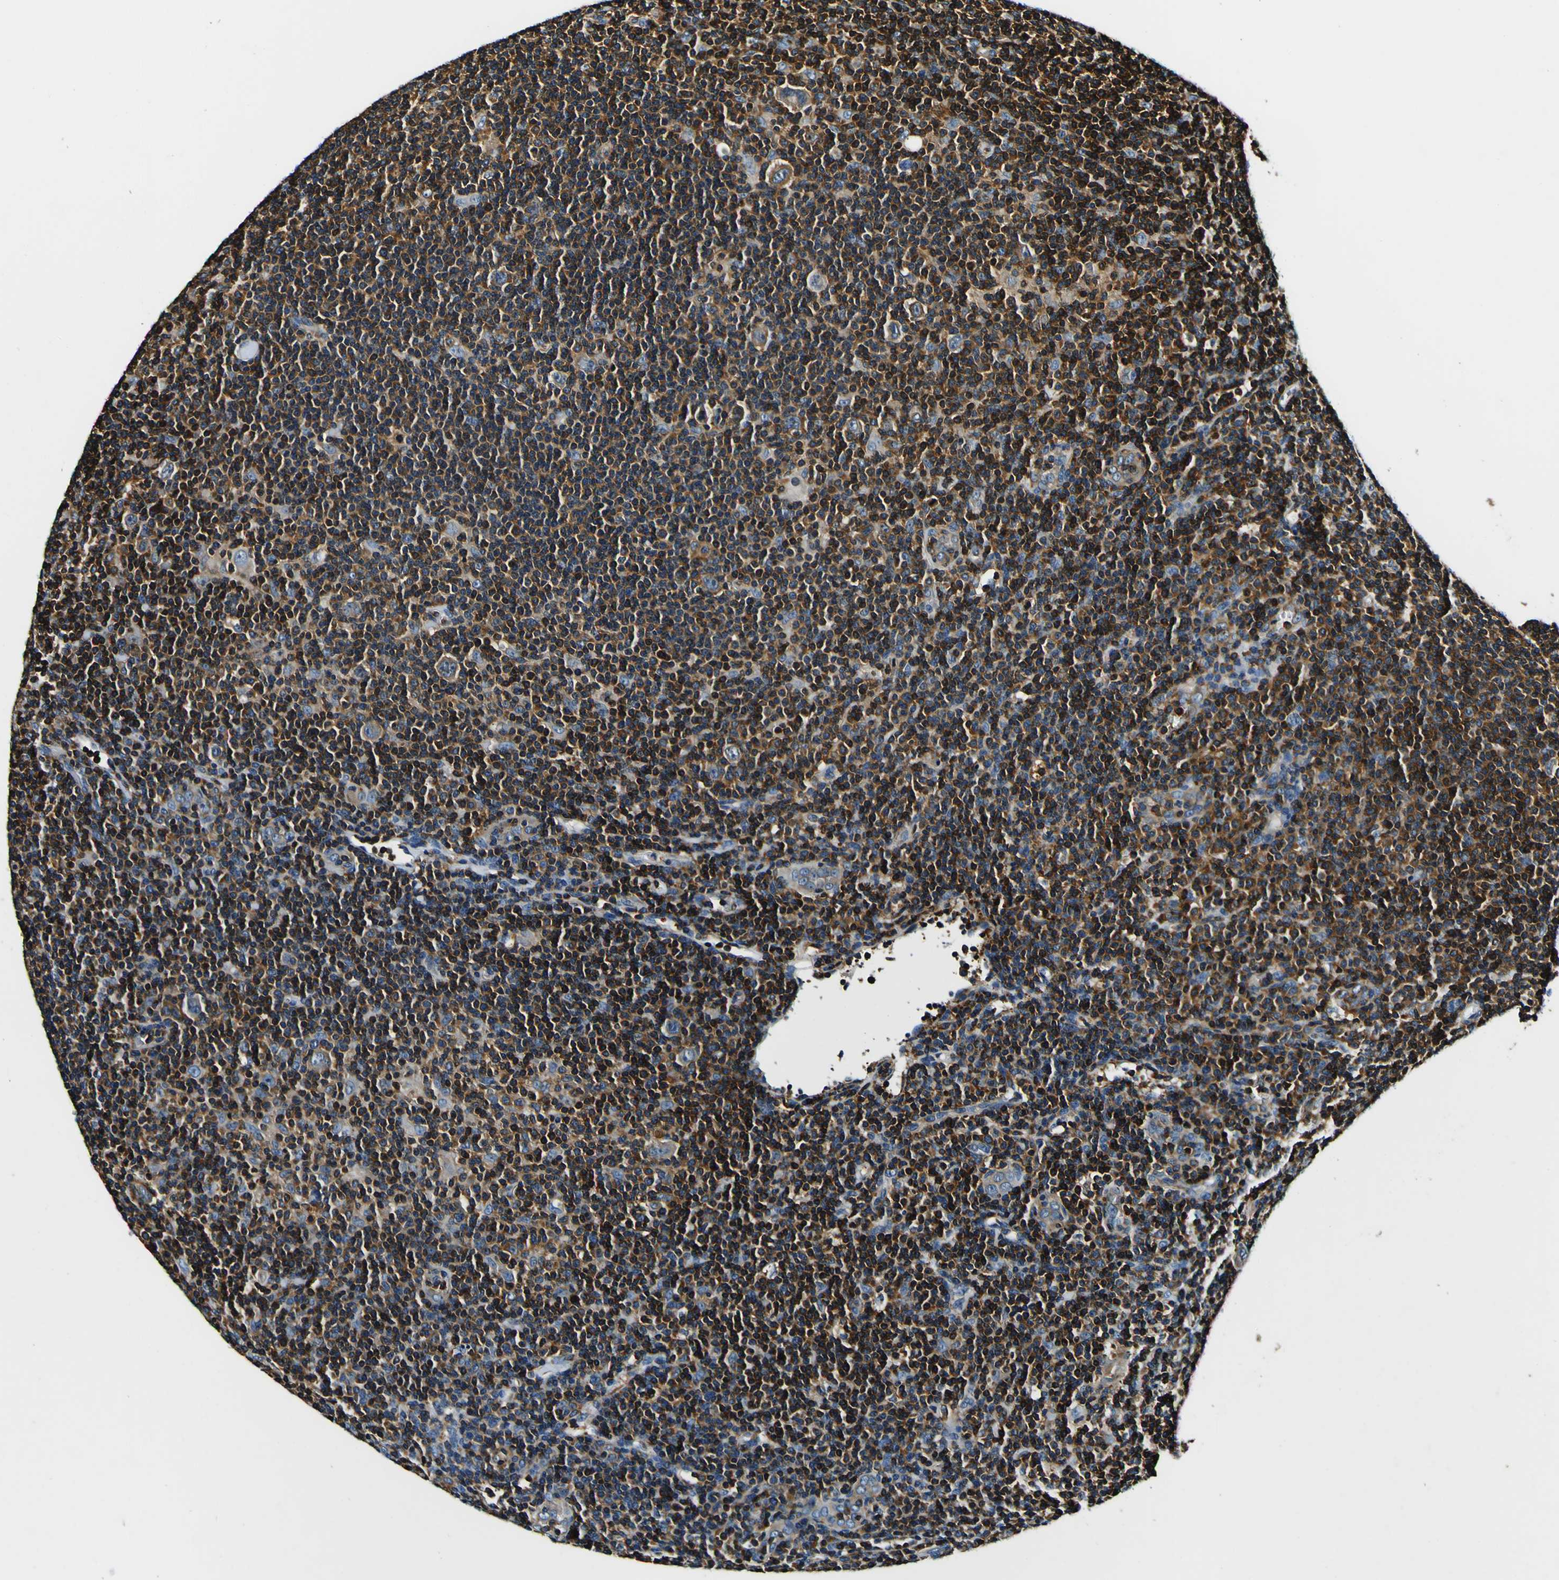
{"staining": {"intensity": "weak", "quantity": ">75%", "location": "cytoplasmic/membranous"}, "tissue": "lymphoma", "cell_type": "Tumor cells", "image_type": "cancer", "snomed": [{"axis": "morphology", "description": "Hodgkin's disease, NOS"}, {"axis": "topography", "description": "Lymph node"}], "caption": "Human Hodgkin's disease stained with a protein marker demonstrates weak staining in tumor cells.", "gene": "RHOT2", "patient": {"sex": "female", "age": 57}}